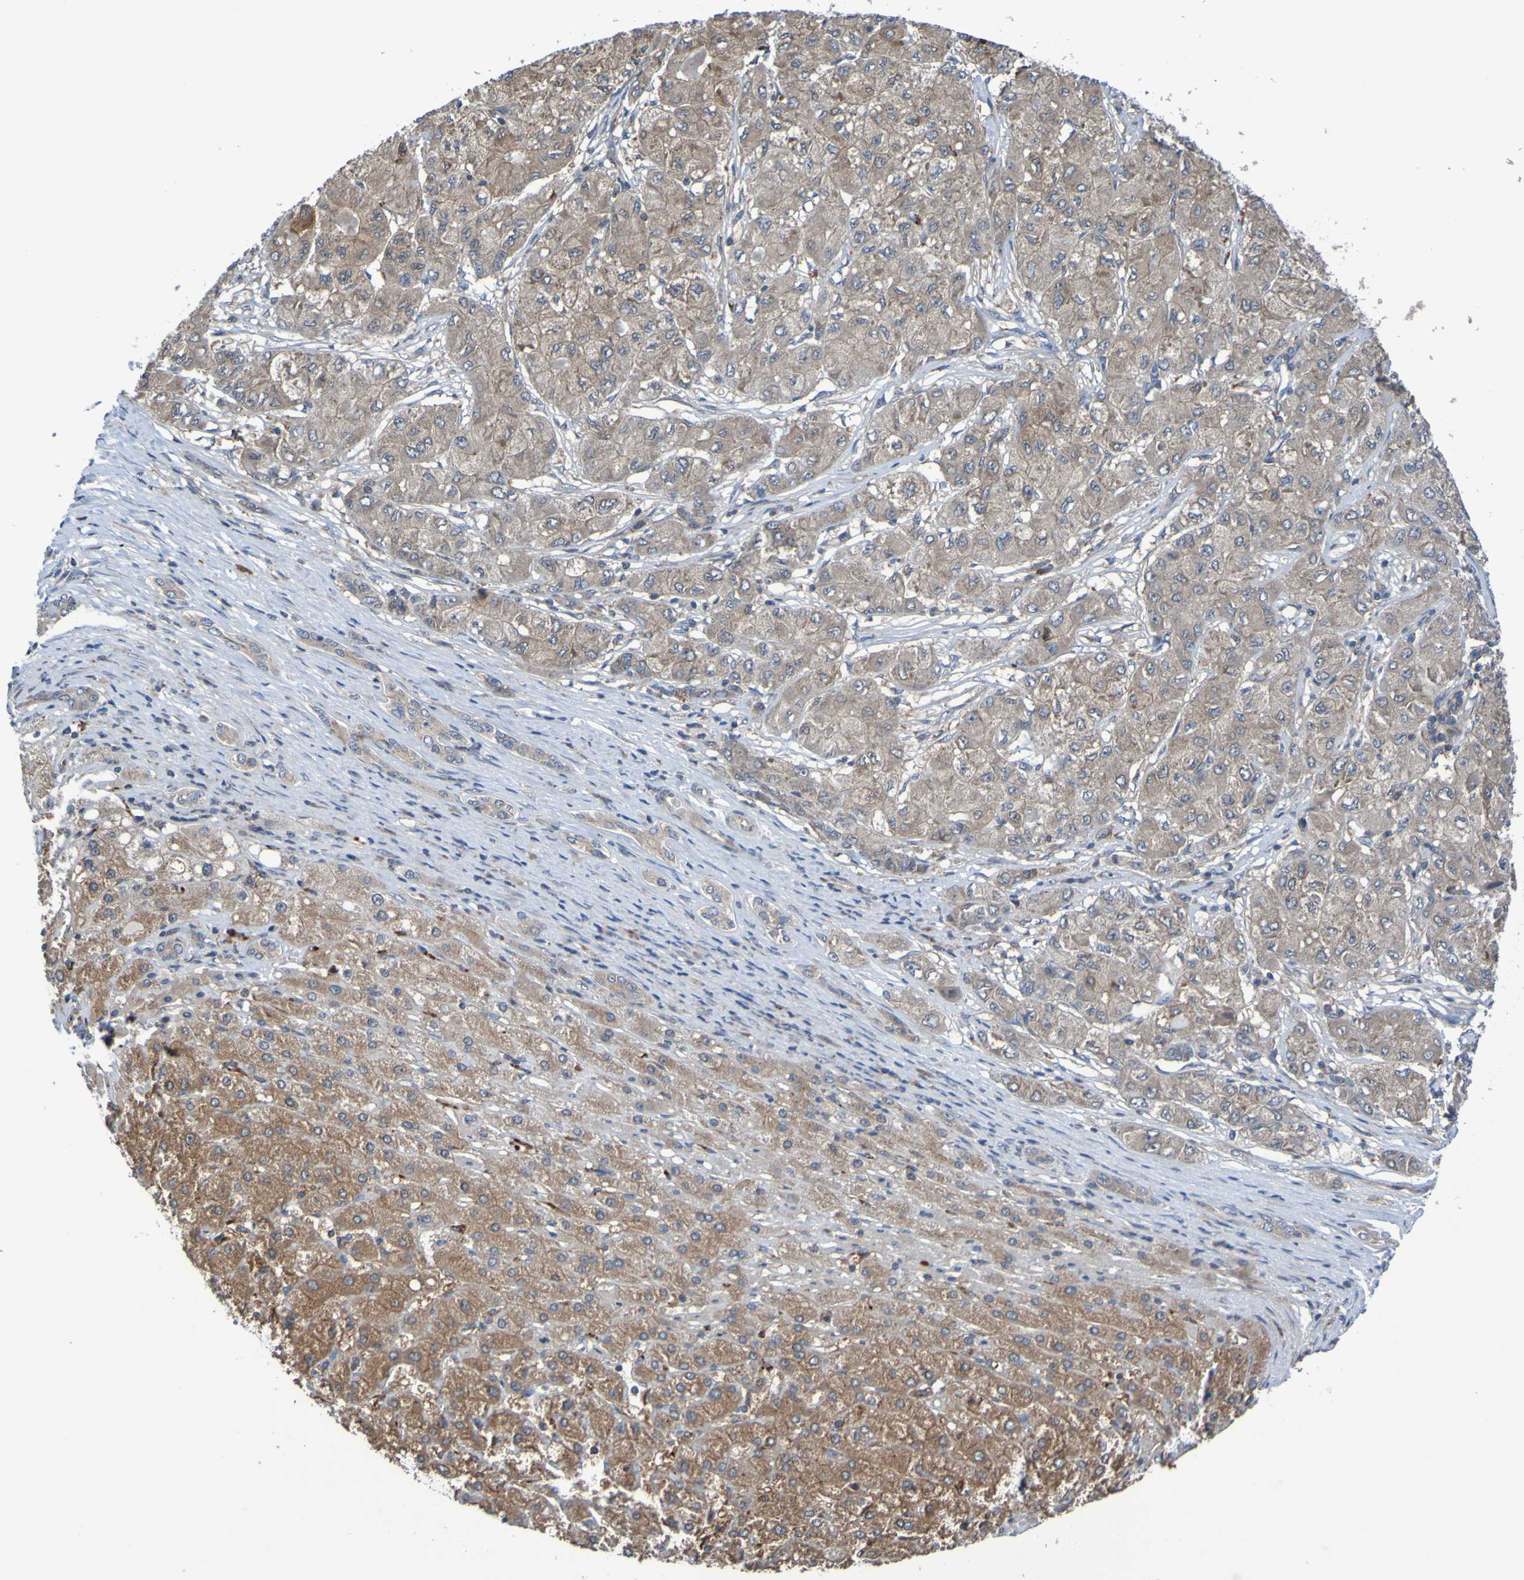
{"staining": {"intensity": "weak", "quantity": ">75%", "location": "cytoplasmic/membranous"}, "tissue": "liver cancer", "cell_type": "Tumor cells", "image_type": "cancer", "snomed": [{"axis": "morphology", "description": "Carcinoma, Hepatocellular, NOS"}, {"axis": "topography", "description": "Liver"}], "caption": "An image of liver cancer (hepatocellular carcinoma) stained for a protein displays weak cytoplasmic/membranous brown staining in tumor cells. The staining was performed using DAB (3,3'-diaminobenzidine) to visualize the protein expression in brown, while the nuclei were stained in blue with hematoxylin (Magnification: 20x).", "gene": "SDK1", "patient": {"sex": "male", "age": 80}}